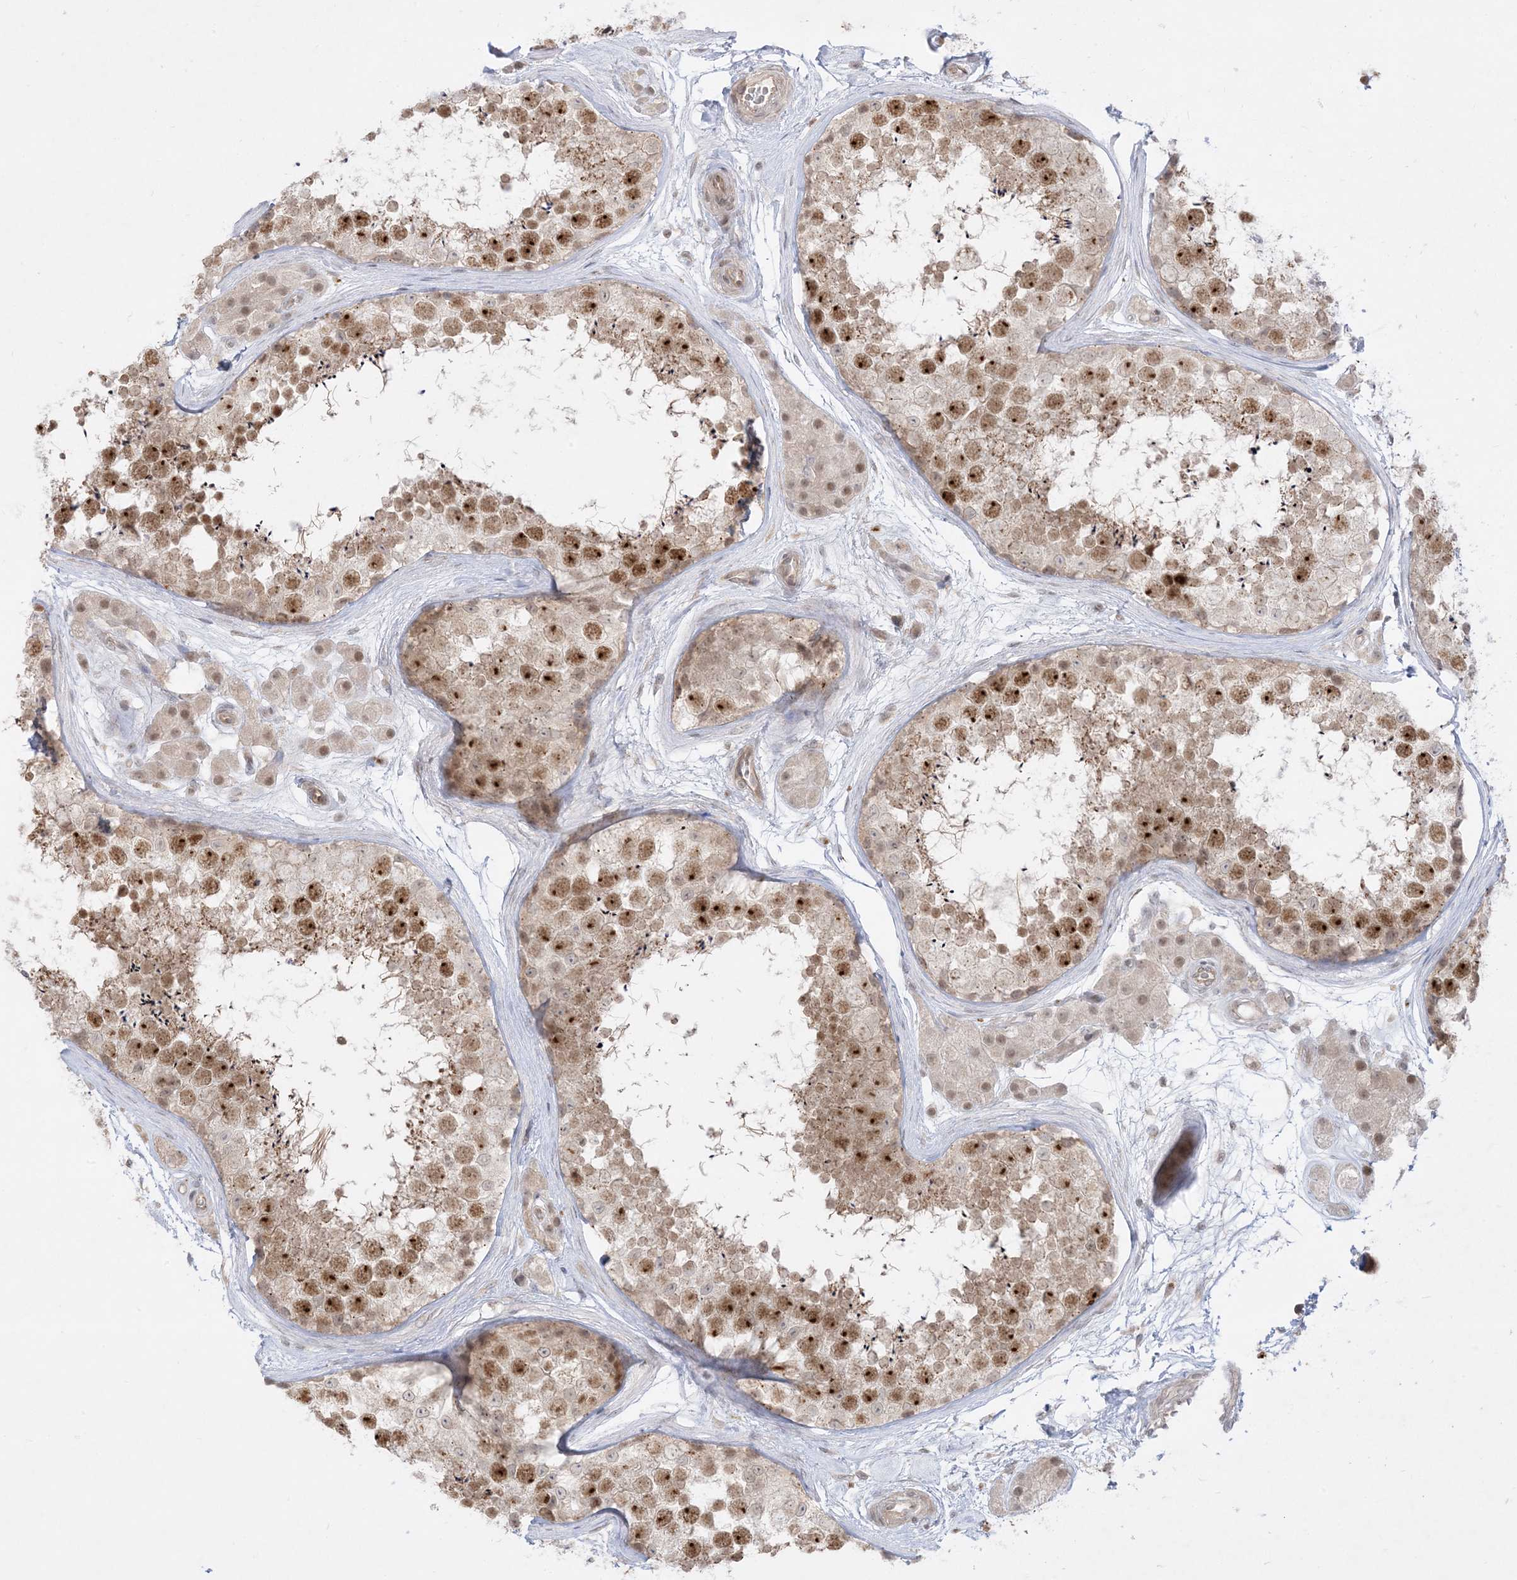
{"staining": {"intensity": "strong", "quantity": "25%-75%", "location": "nuclear"}, "tissue": "testis", "cell_type": "Cells in seminiferous ducts", "image_type": "normal", "snomed": [{"axis": "morphology", "description": "Normal tissue, NOS"}, {"axis": "topography", "description": "Testis"}], "caption": "A brown stain highlights strong nuclear expression of a protein in cells in seminiferous ducts of normal human testis. The protein of interest is stained brown, and the nuclei are stained in blue (DAB IHC with brightfield microscopy, high magnification).", "gene": "PTK6", "patient": {"sex": "male", "age": 56}}